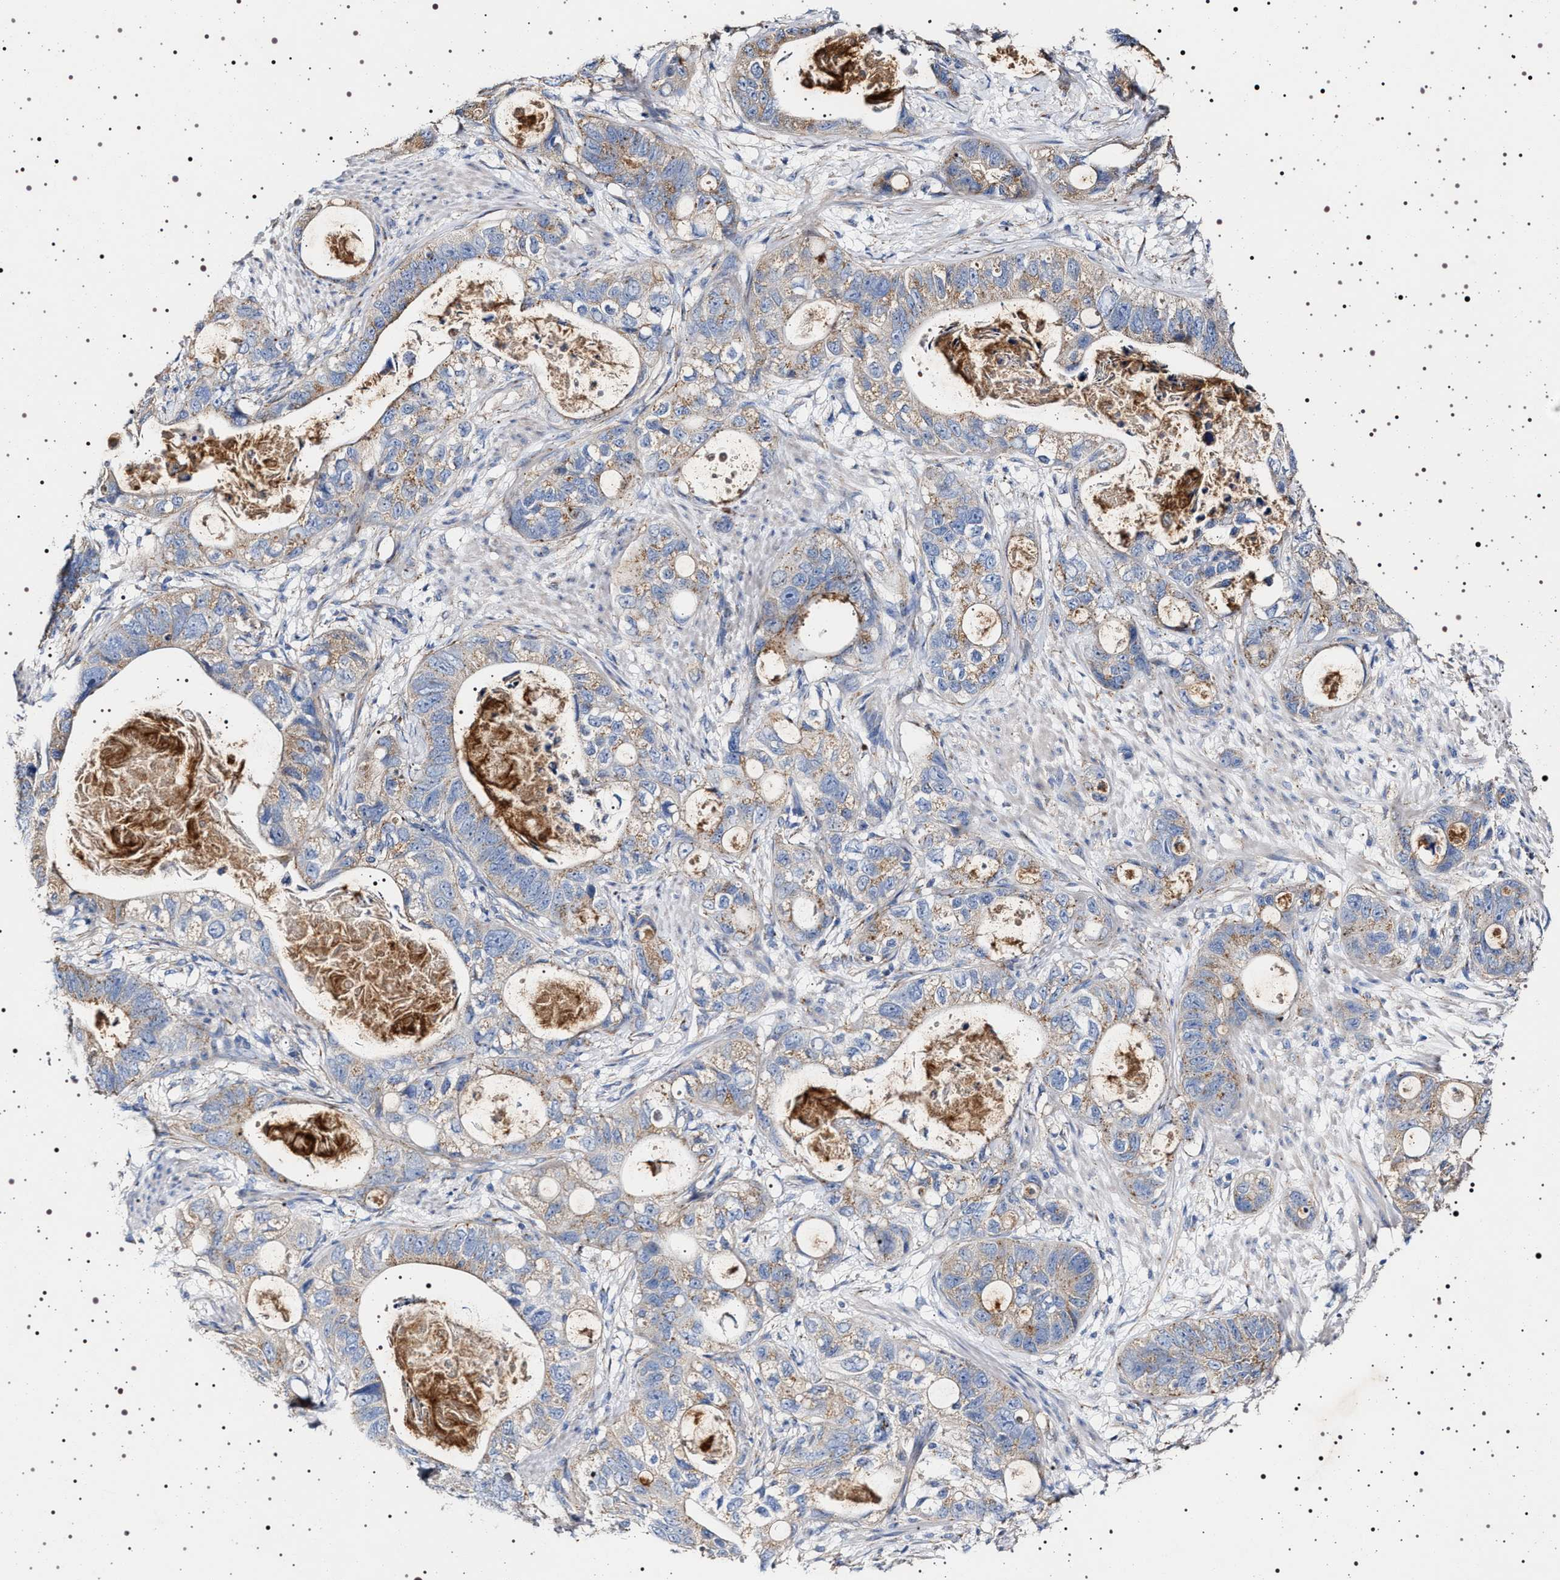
{"staining": {"intensity": "weak", "quantity": "25%-75%", "location": "cytoplasmic/membranous"}, "tissue": "stomach cancer", "cell_type": "Tumor cells", "image_type": "cancer", "snomed": [{"axis": "morphology", "description": "Normal tissue, NOS"}, {"axis": "morphology", "description": "Adenocarcinoma, NOS"}, {"axis": "topography", "description": "Stomach"}], "caption": "Human stomach cancer stained with a protein marker demonstrates weak staining in tumor cells.", "gene": "NAALADL2", "patient": {"sex": "female", "age": 89}}